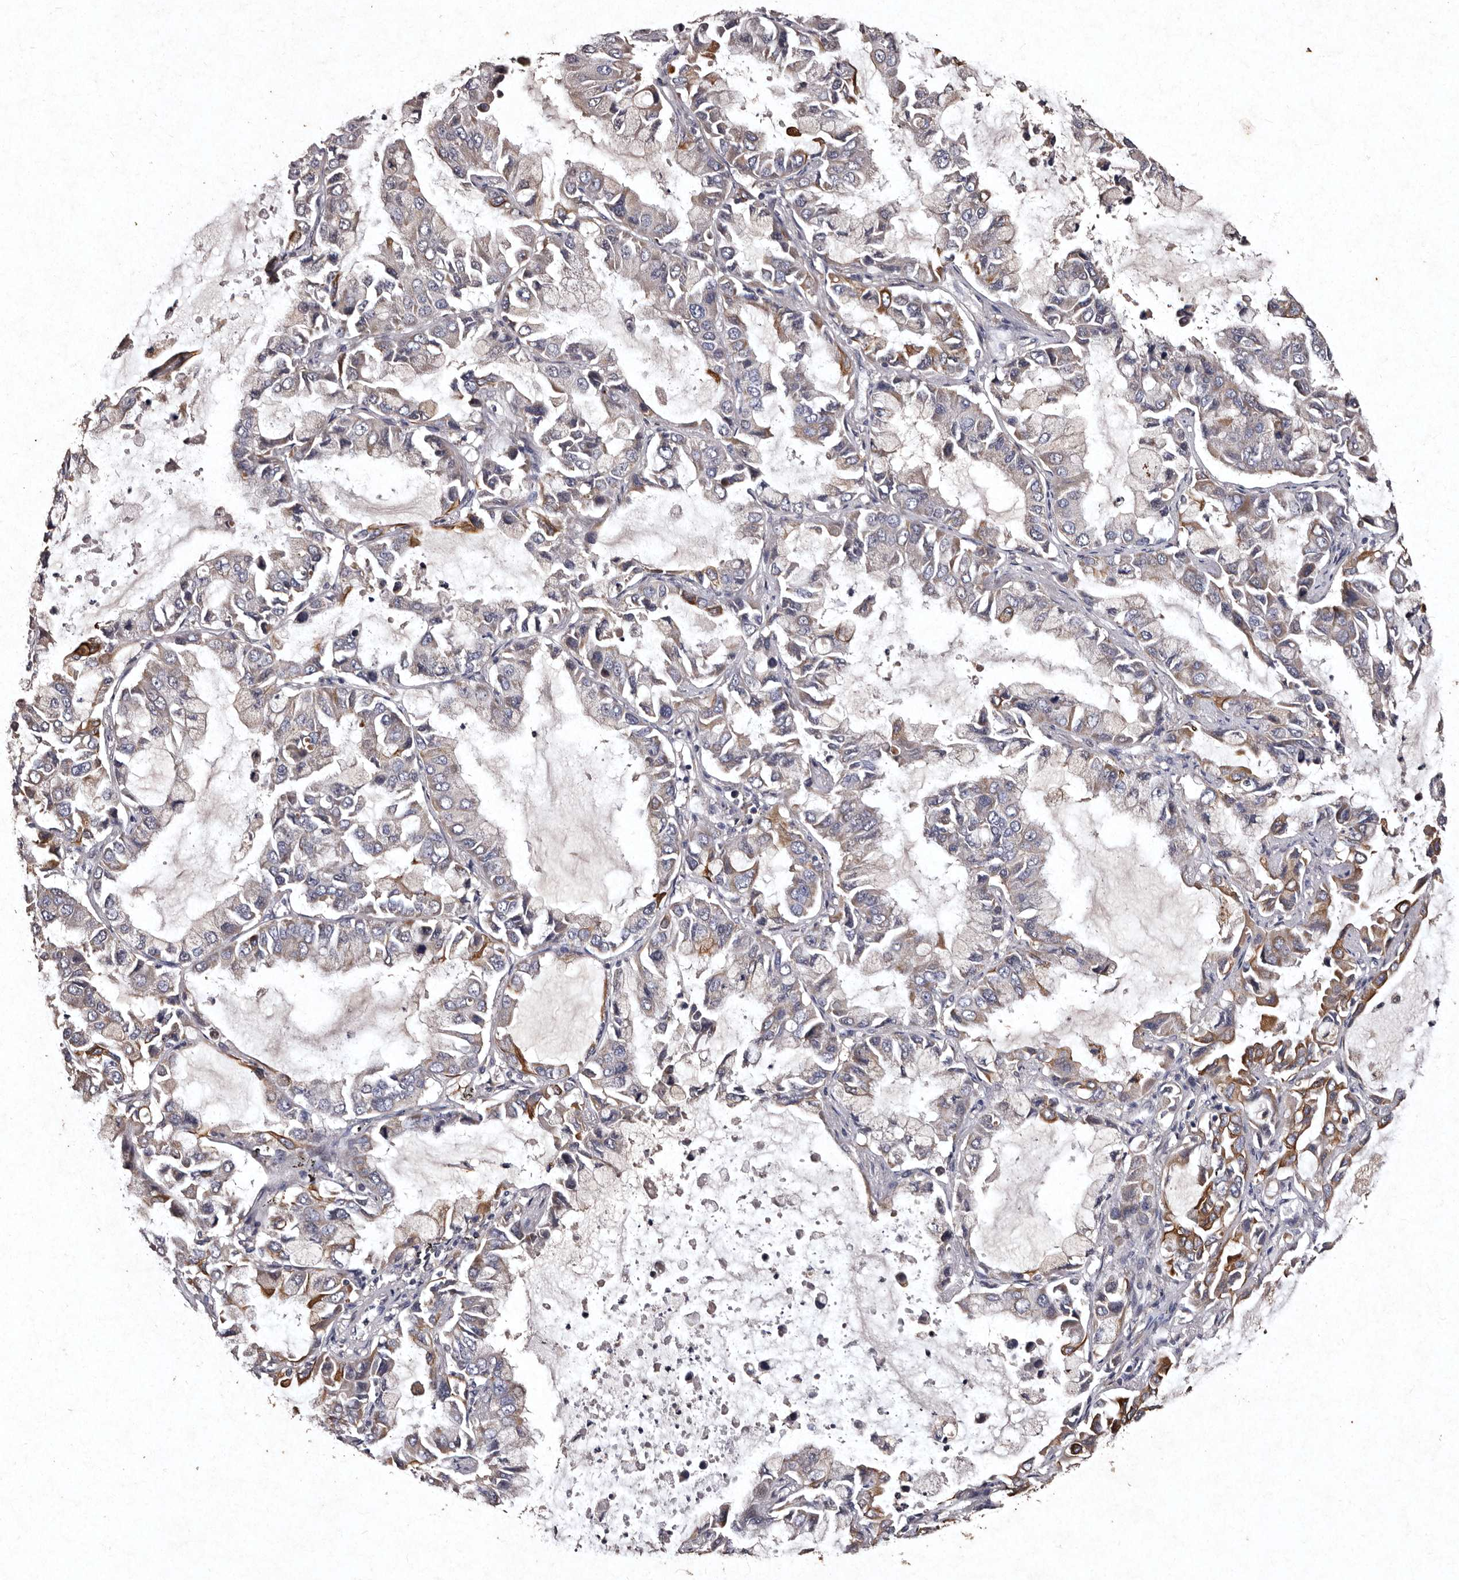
{"staining": {"intensity": "moderate", "quantity": "25%-75%", "location": "cytoplasmic/membranous"}, "tissue": "lung cancer", "cell_type": "Tumor cells", "image_type": "cancer", "snomed": [{"axis": "morphology", "description": "Adenocarcinoma, NOS"}, {"axis": "topography", "description": "Lung"}], "caption": "Immunohistochemical staining of human lung cancer demonstrates moderate cytoplasmic/membranous protein staining in approximately 25%-75% of tumor cells.", "gene": "TFB1M", "patient": {"sex": "male", "age": 64}}